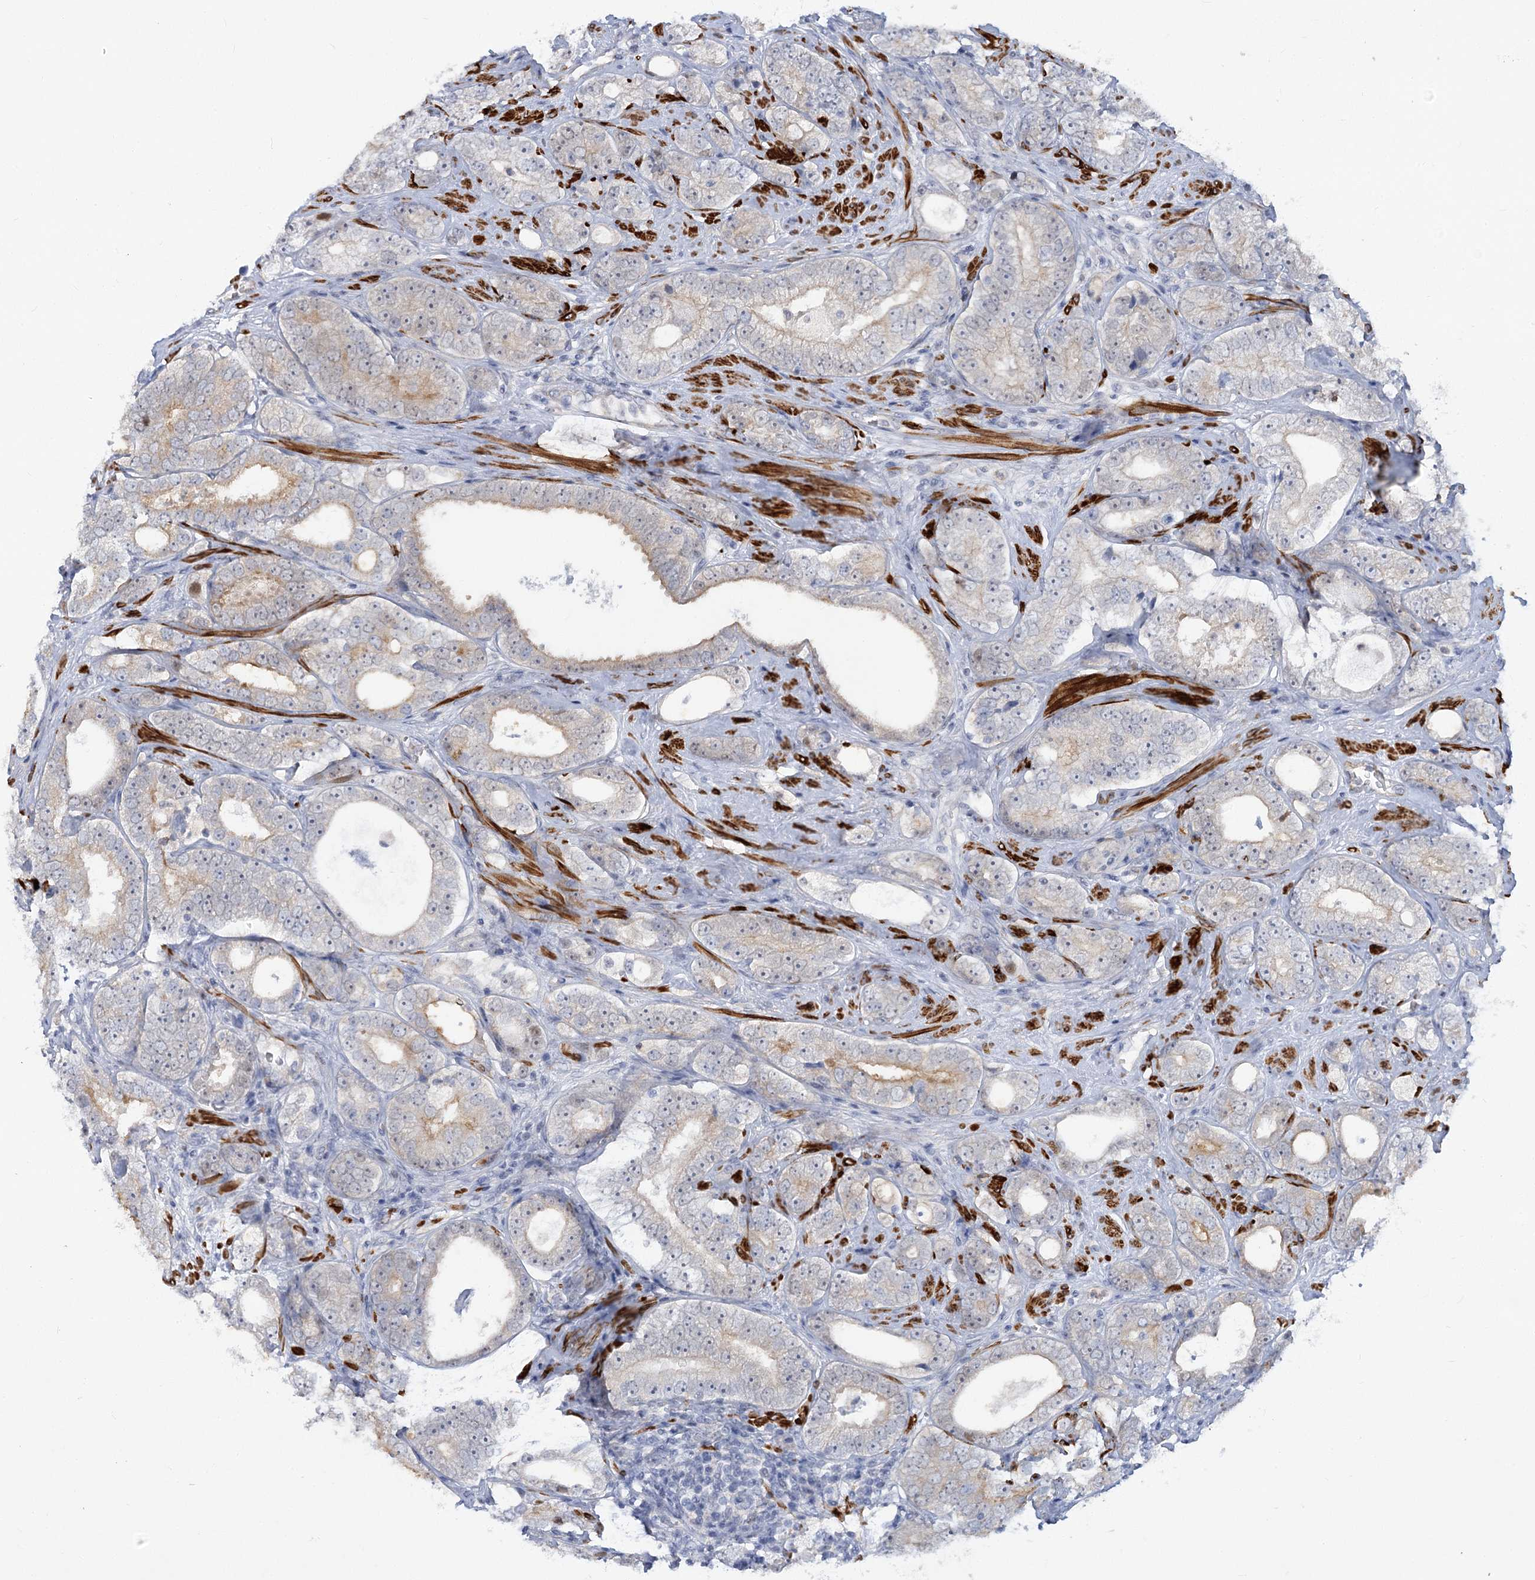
{"staining": {"intensity": "weak", "quantity": "25%-75%", "location": "cytoplasmic/membranous"}, "tissue": "prostate cancer", "cell_type": "Tumor cells", "image_type": "cancer", "snomed": [{"axis": "morphology", "description": "Adenocarcinoma, High grade"}, {"axis": "topography", "description": "Prostate"}], "caption": "Immunohistochemistry (DAB (3,3'-diaminobenzidine)) staining of high-grade adenocarcinoma (prostate) demonstrates weak cytoplasmic/membranous protein positivity in approximately 25%-75% of tumor cells.", "gene": "ARSI", "patient": {"sex": "male", "age": 56}}